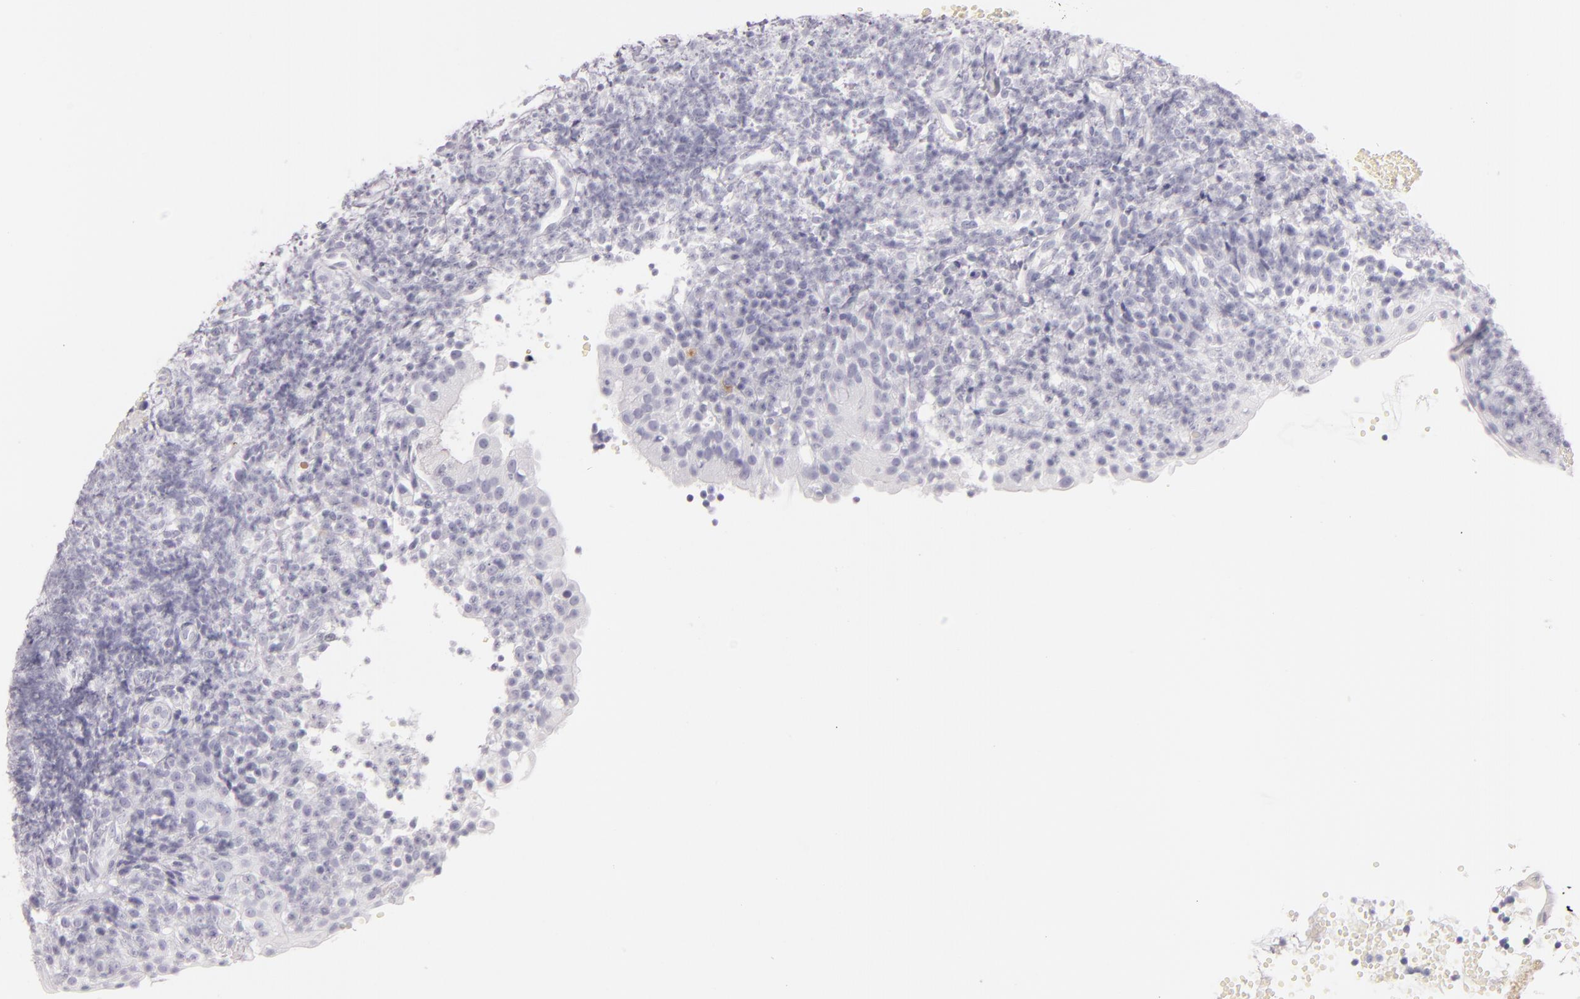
{"staining": {"intensity": "negative", "quantity": "none", "location": "none"}, "tissue": "tonsil", "cell_type": "Germinal center cells", "image_type": "normal", "snomed": [{"axis": "morphology", "description": "Normal tissue, NOS"}, {"axis": "topography", "description": "Tonsil"}], "caption": "Germinal center cells show no significant positivity in unremarkable tonsil. The staining is performed using DAB (3,3'-diaminobenzidine) brown chromogen with nuclei counter-stained in using hematoxylin.", "gene": "FABP1", "patient": {"sex": "female", "age": 40}}